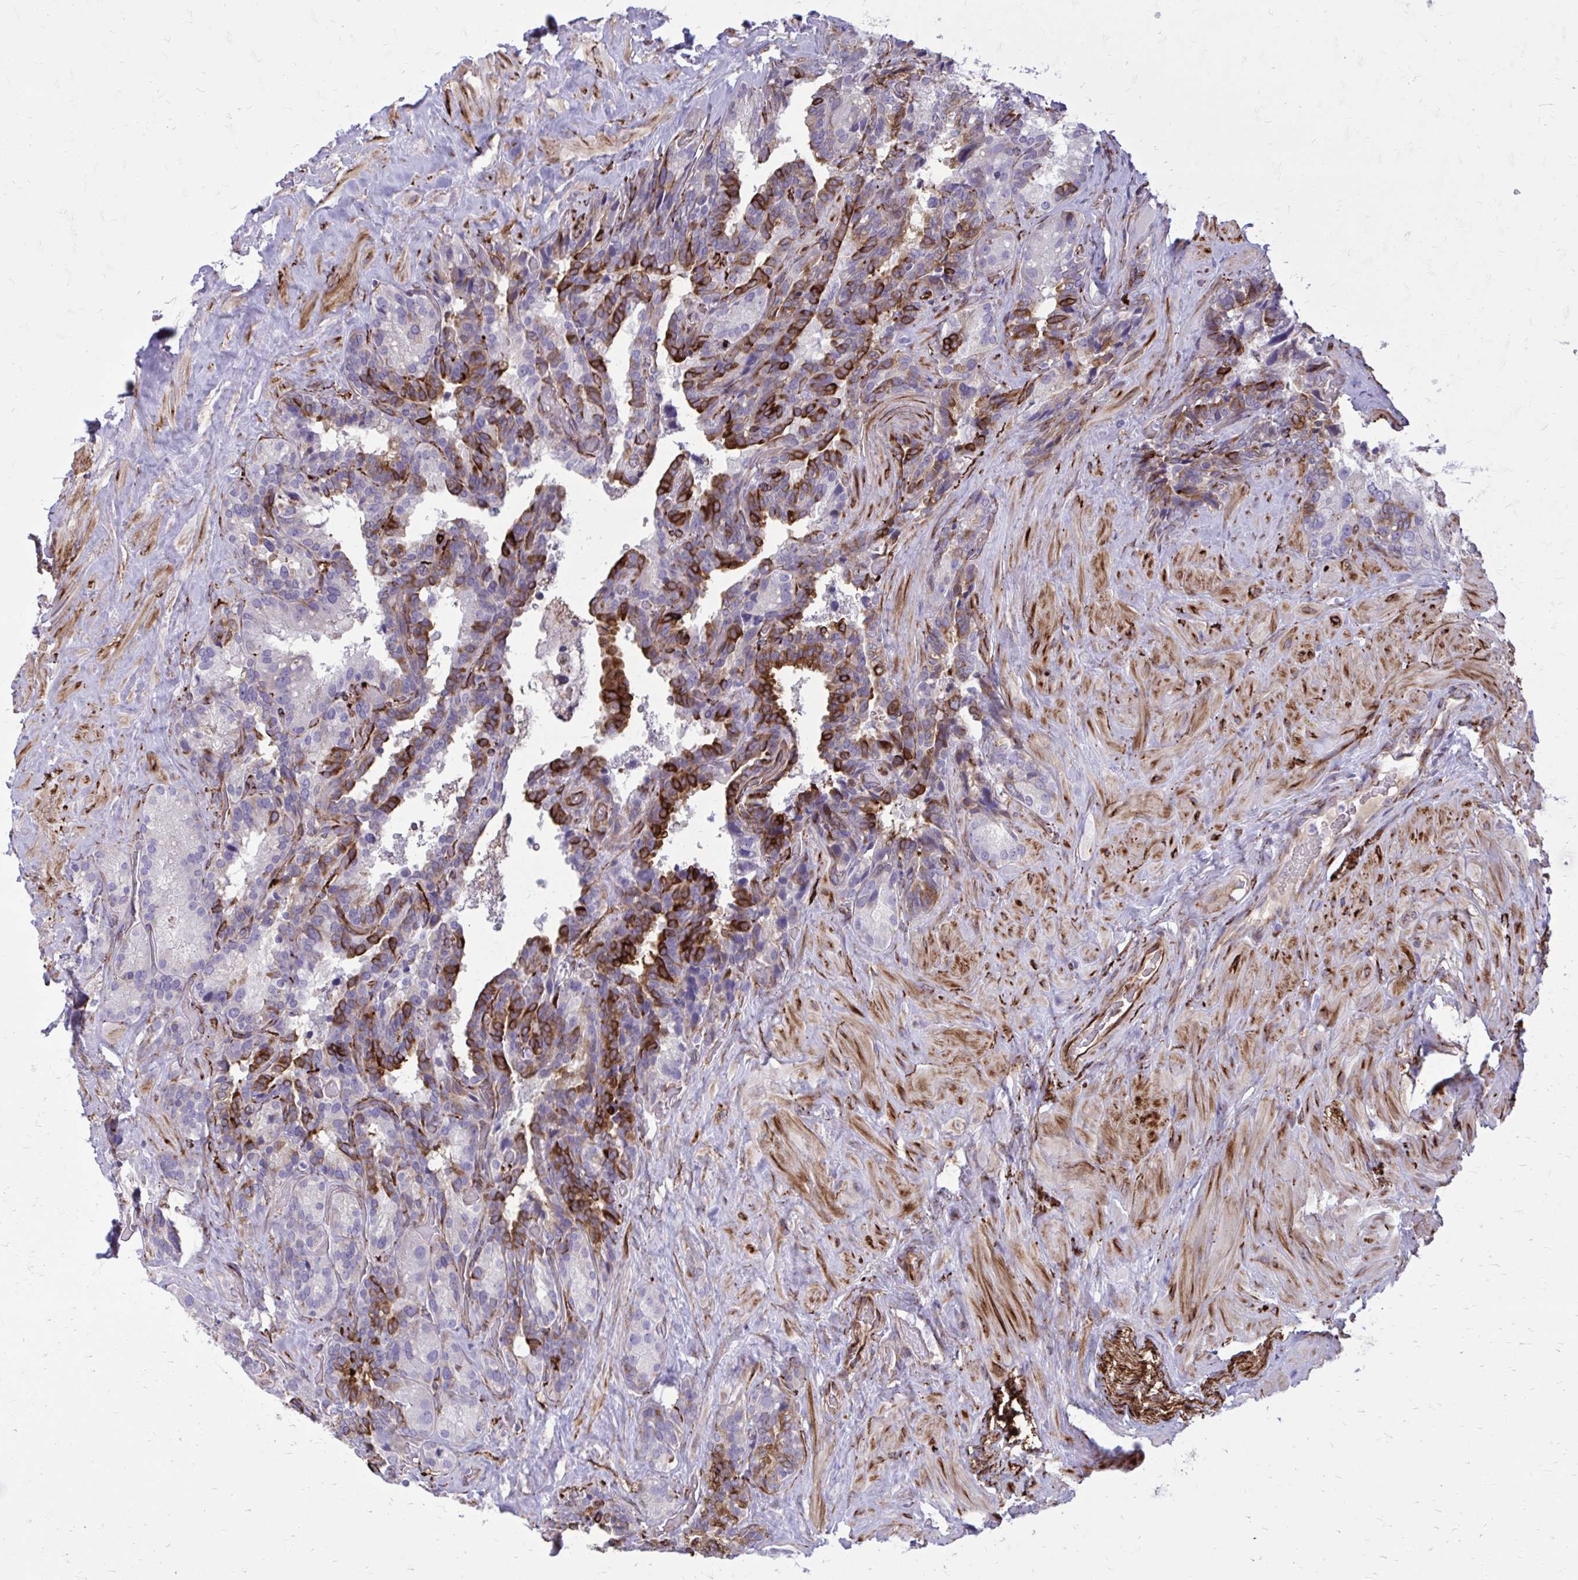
{"staining": {"intensity": "strong", "quantity": "25%-75%", "location": "cytoplasmic/membranous"}, "tissue": "seminal vesicle", "cell_type": "Glandular cells", "image_type": "normal", "snomed": [{"axis": "morphology", "description": "Normal tissue, NOS"}, {"axis": "topography", "description": "Seminal veicle"}], "caption": "IHC histopathology image of unremarkable seminal vesicle stained for a protein (brown), which demonstrates high levels of strong cytoplasmic/membranous staining in about 25%-75% of glandular cells.", "gene": "BEND5", "patient": {"sex": "male", "age": 60}}